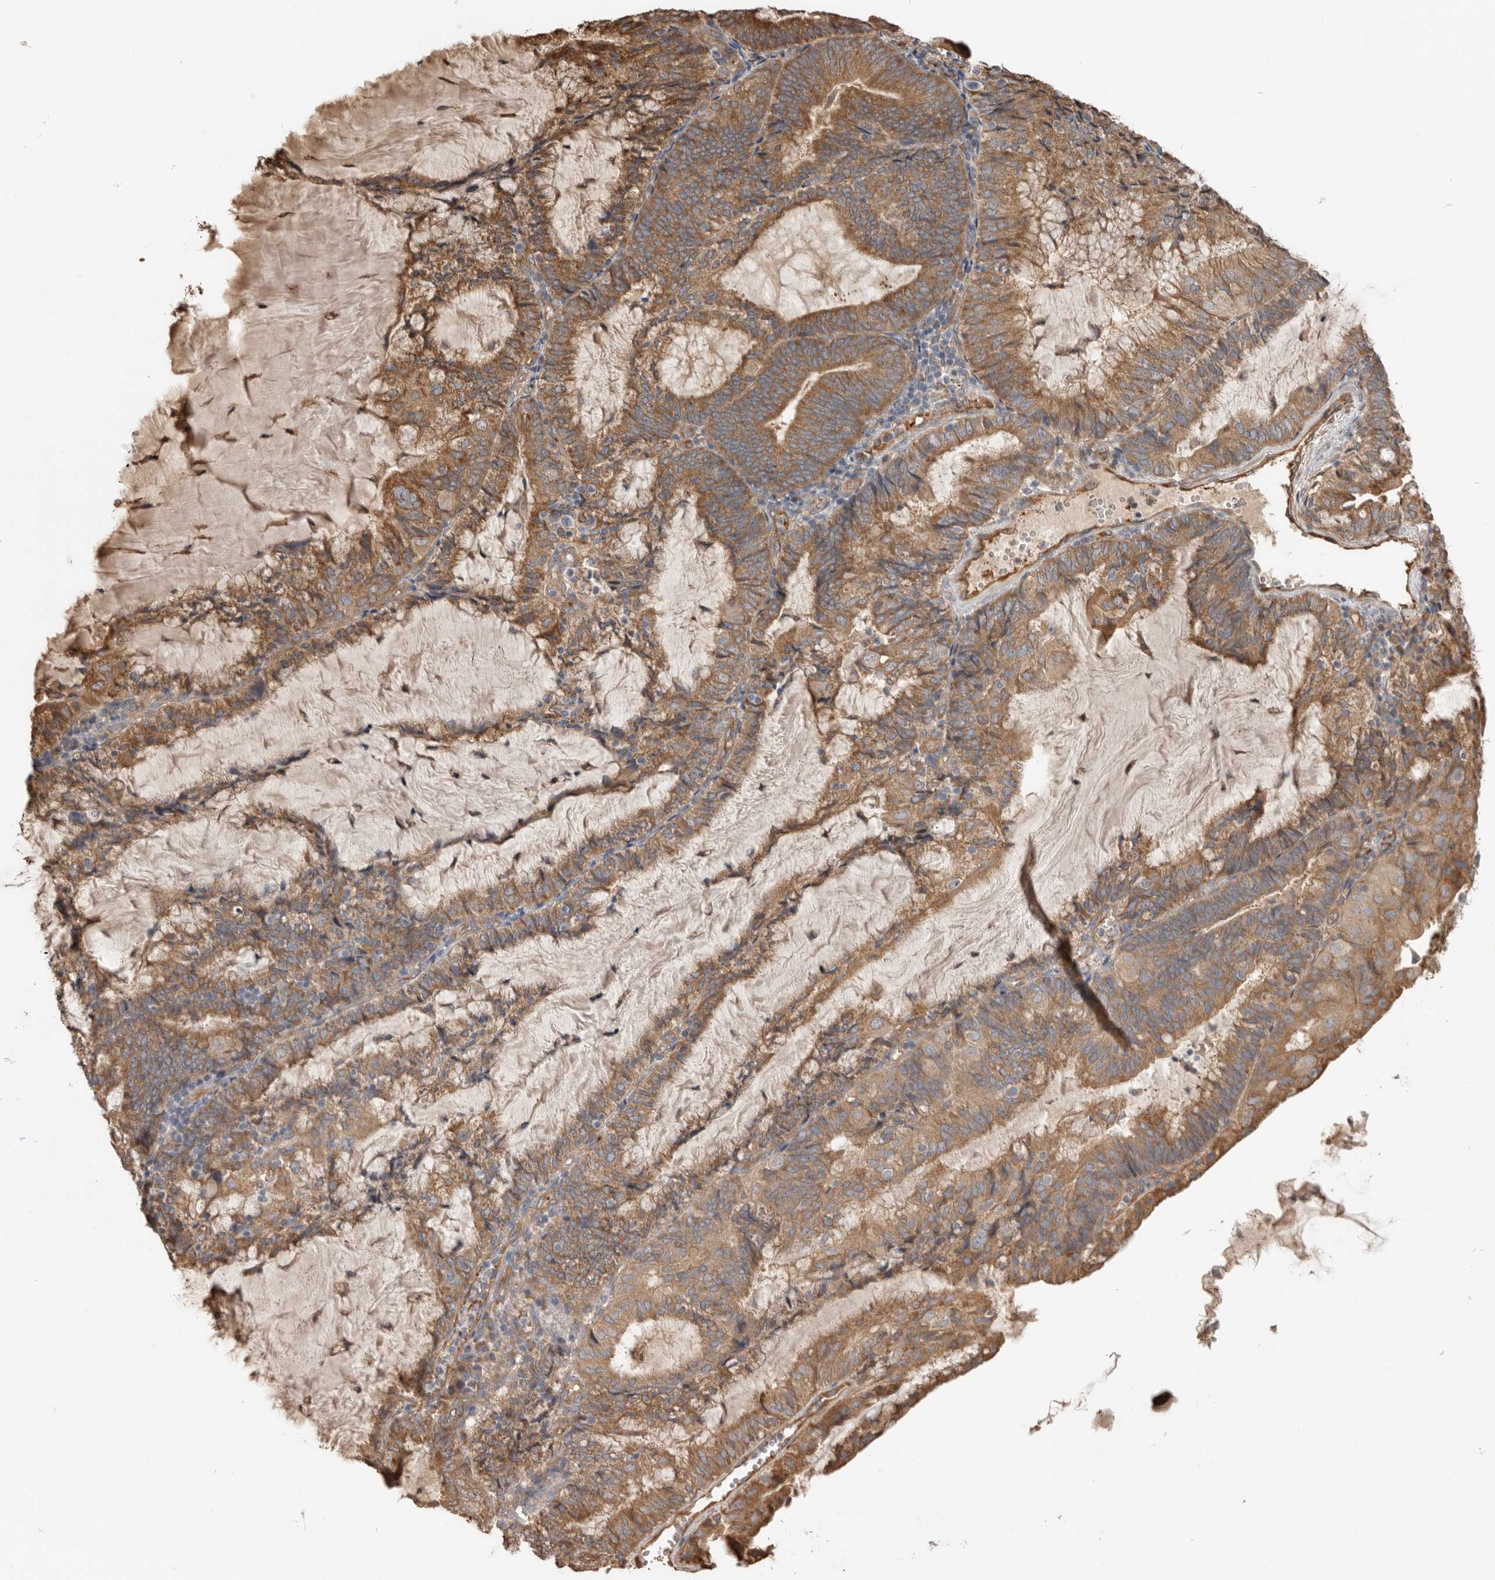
{"staining": {"intensity": "moderate", "quantity": ">75%", "location": "cytoplasmic/membranous"}, "tissue": "endometrial cancer", "cell_type": "Tumor cells", "image_type": "cancer", "snomed": [{"axis": "morphology", "description": "Adenocarcinoma, NOS"}, {"axis": "topography", "description": "Endometrium"}], "caption": "Human endometrial adenocarcinoma stained with a brown dye shows moderate cytoplasmic/membranous positive staining in approximately >75% of tumor cells.", "gene": "CDC42BPB", "patient": {"sex": "female", "age": 81}}